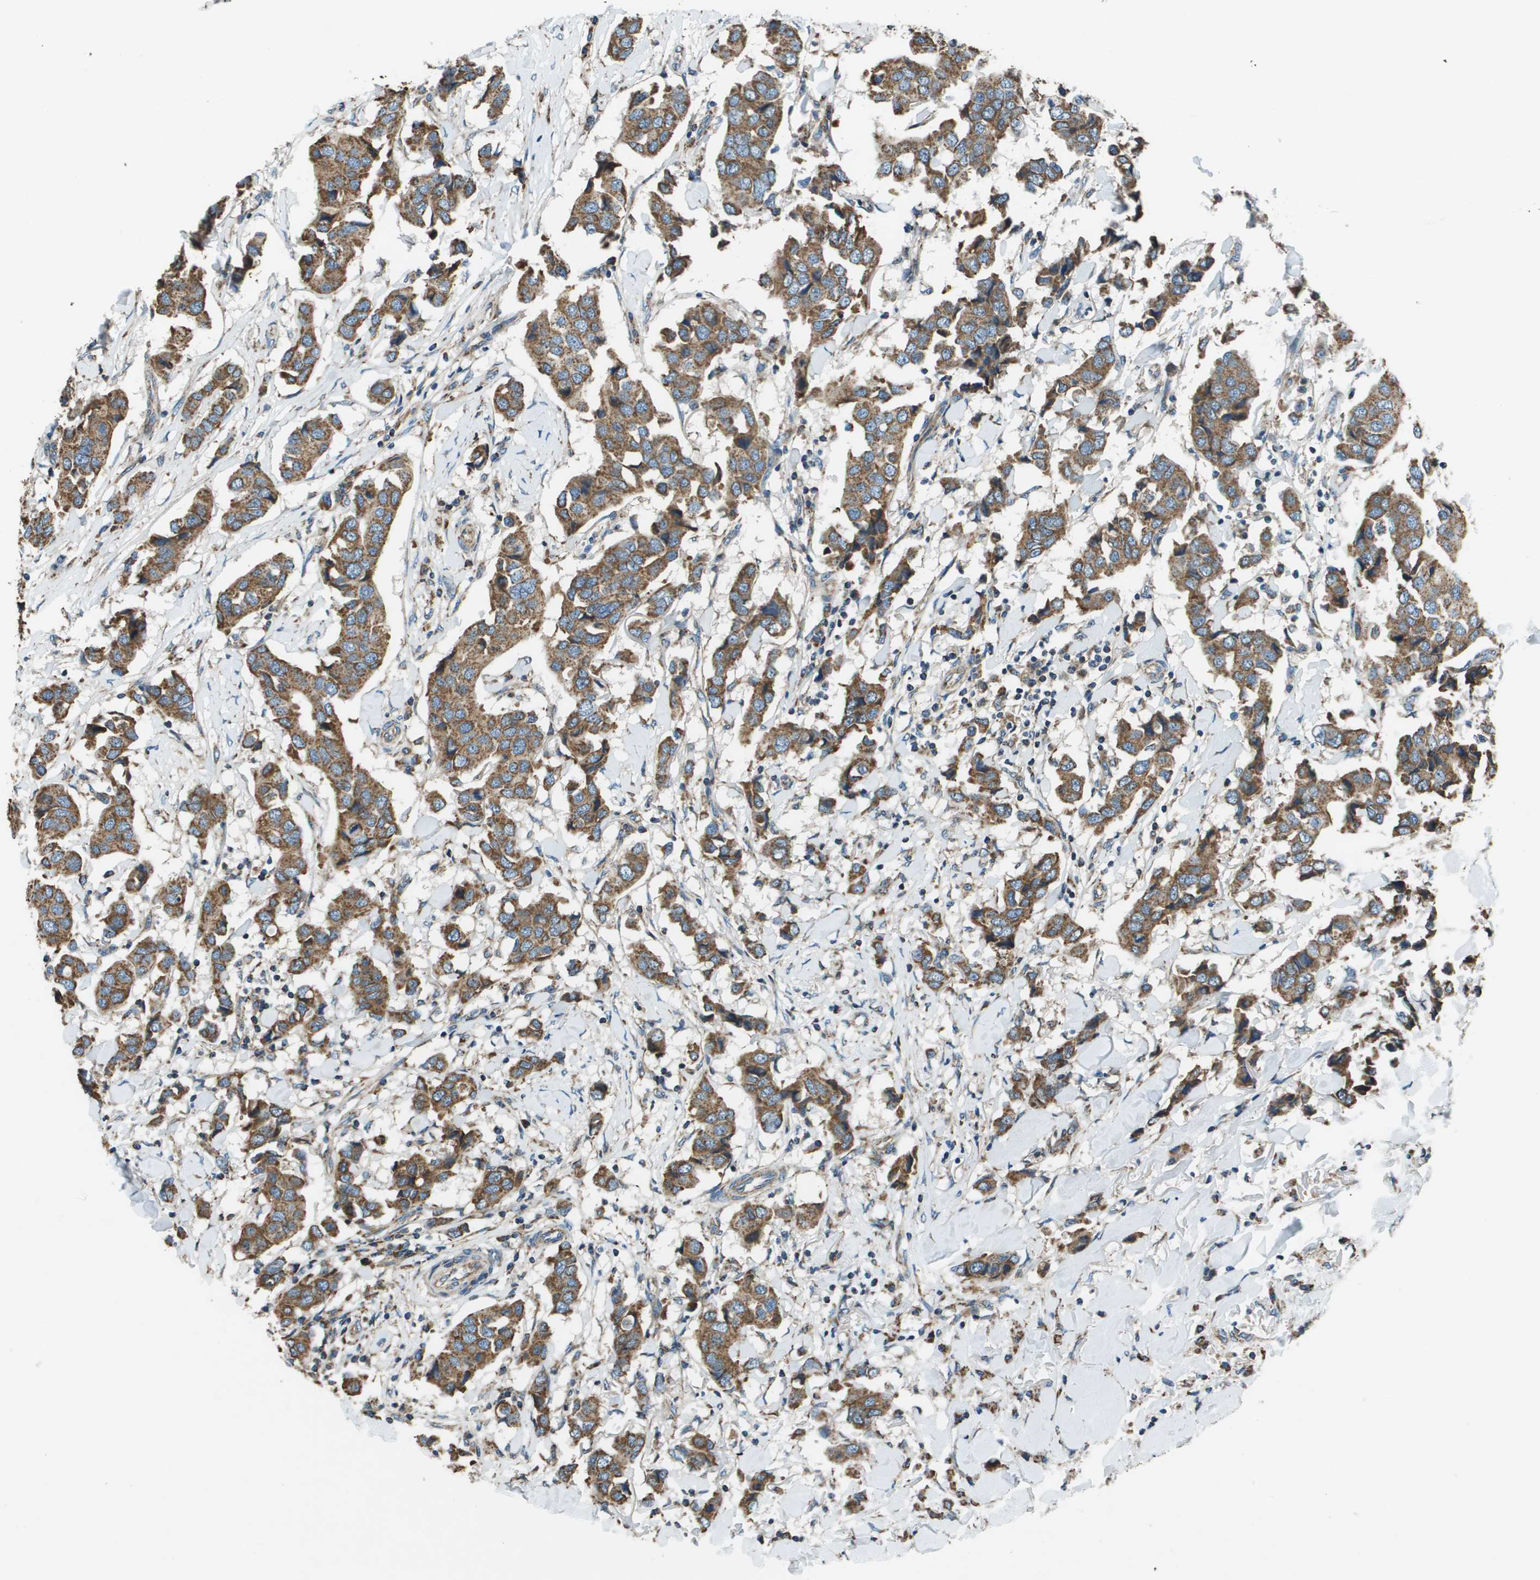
{"staining": {"intensity": "moderate", "quantity": ">75%", "location": "cytoplasmic/membranous"}, "tissue": "breast cancer", "cell_type": "Tumor cells", "image_type": "cancer", "snomed": [{"axis": "morphology", "description": "Duct carcinoma"}, {"axis": "topography", "description": "Breast"}], "caption": "Protein analysis of intraductal carcinoma (breast) tissue reveals moderate cytoplasmic/membranous positivity in approximately >75% of tumor cells. (DAB IHC, brown staining for protein, blue staining for nuclei).", "gene": "TMEM51", "patient": {"sex": "female", "age": 80}}